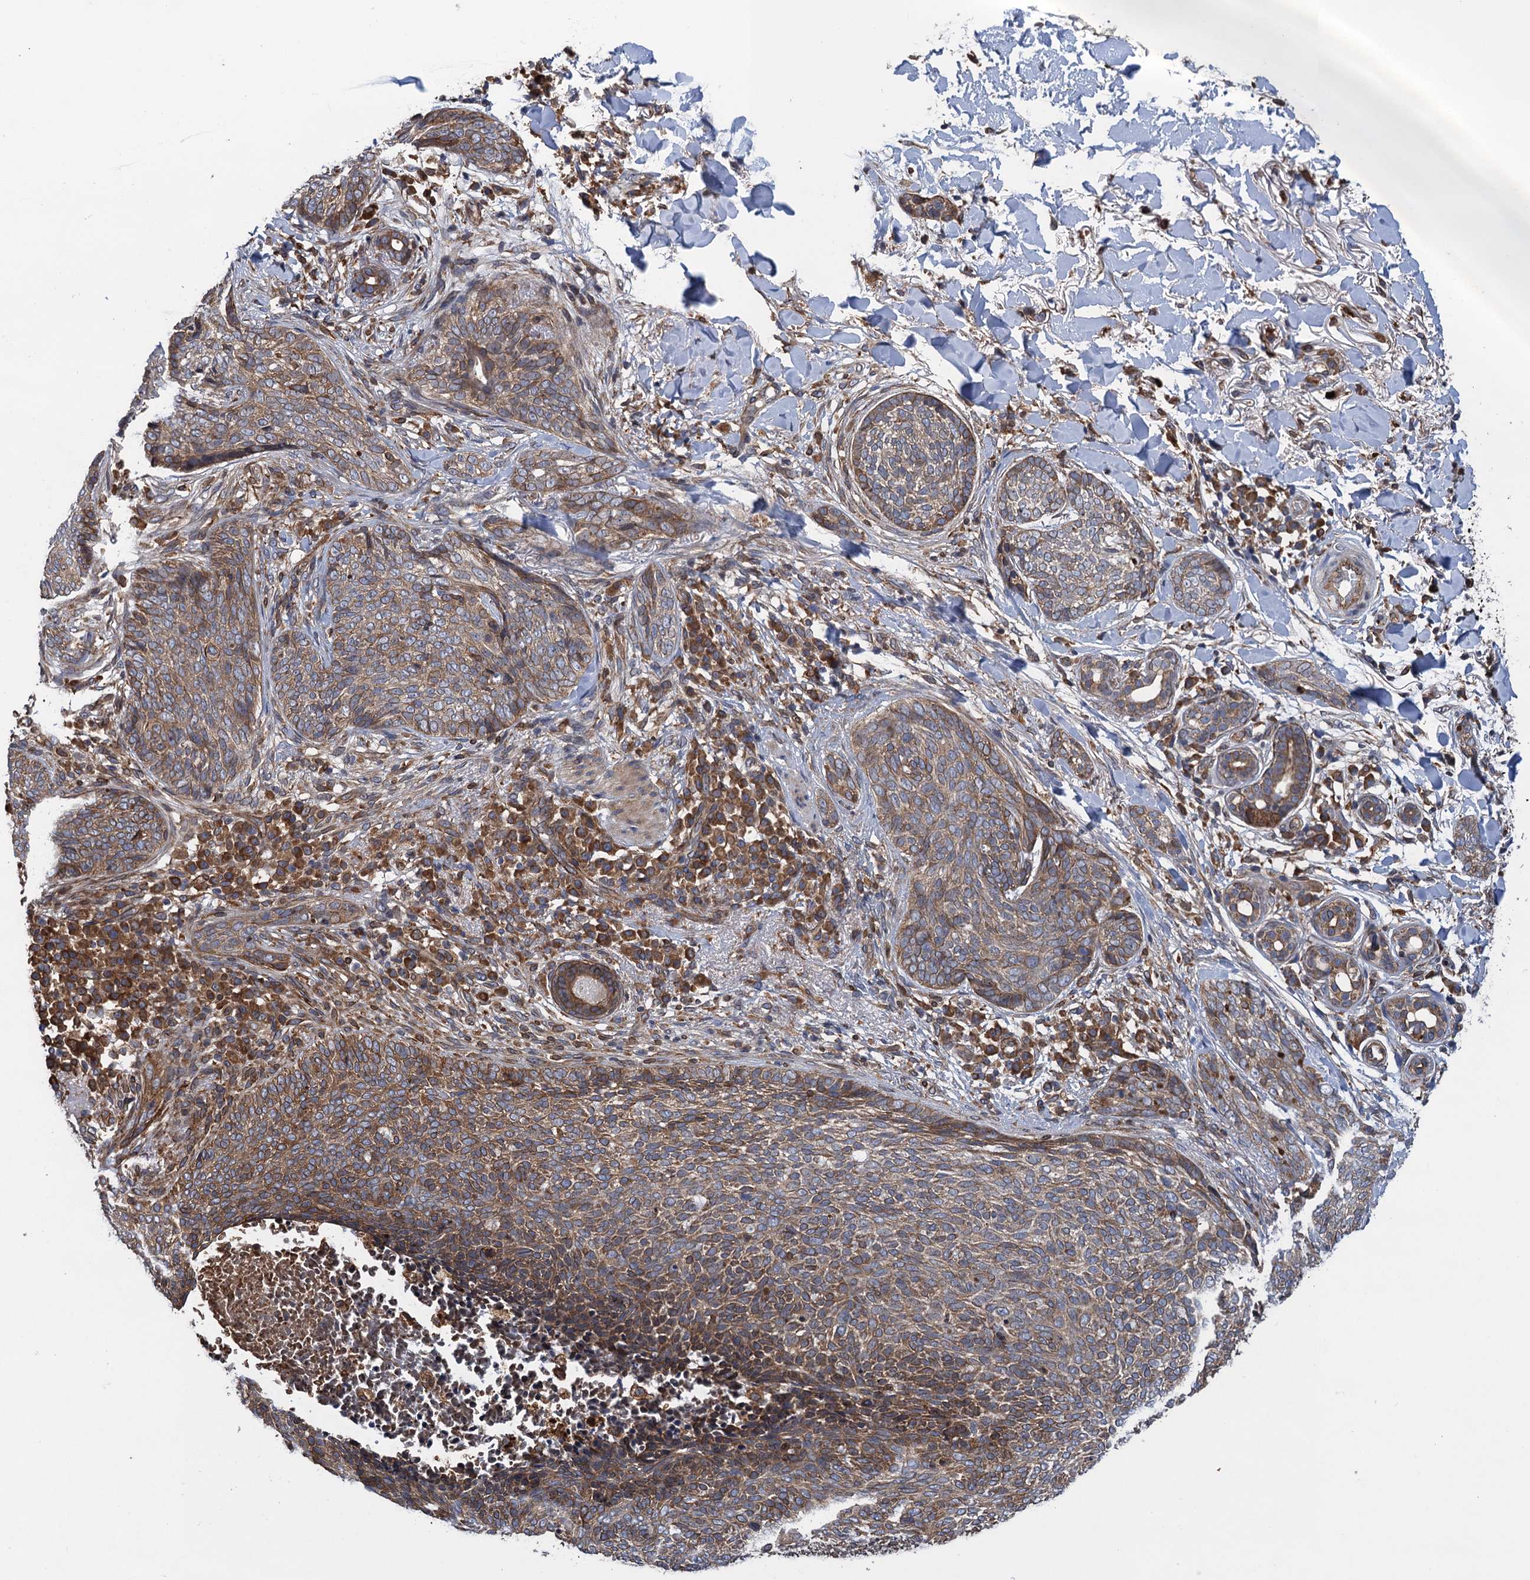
{"staining": {"intensity": "moderate", "quantity": ">75%", "location": "cytoplasmic/membranous"}, "tissue": "skin cancer", "cell_type": "Tumor cells", "image_type": "cancer", "snomed": [{"axis": "morphology", "description": "Basal cell carcinoma"}, {"axis": "topography", "description": "Skin"}], "caption": "Human skin cancer (basal cell carcinoma) stained for a protein (brown) exhibits moderate cytoplasmic/membranous positive expression in approximately >75% of tumor cells.", "gene": "ARMC5", "patient": {"sex": "male", "age": 85}}